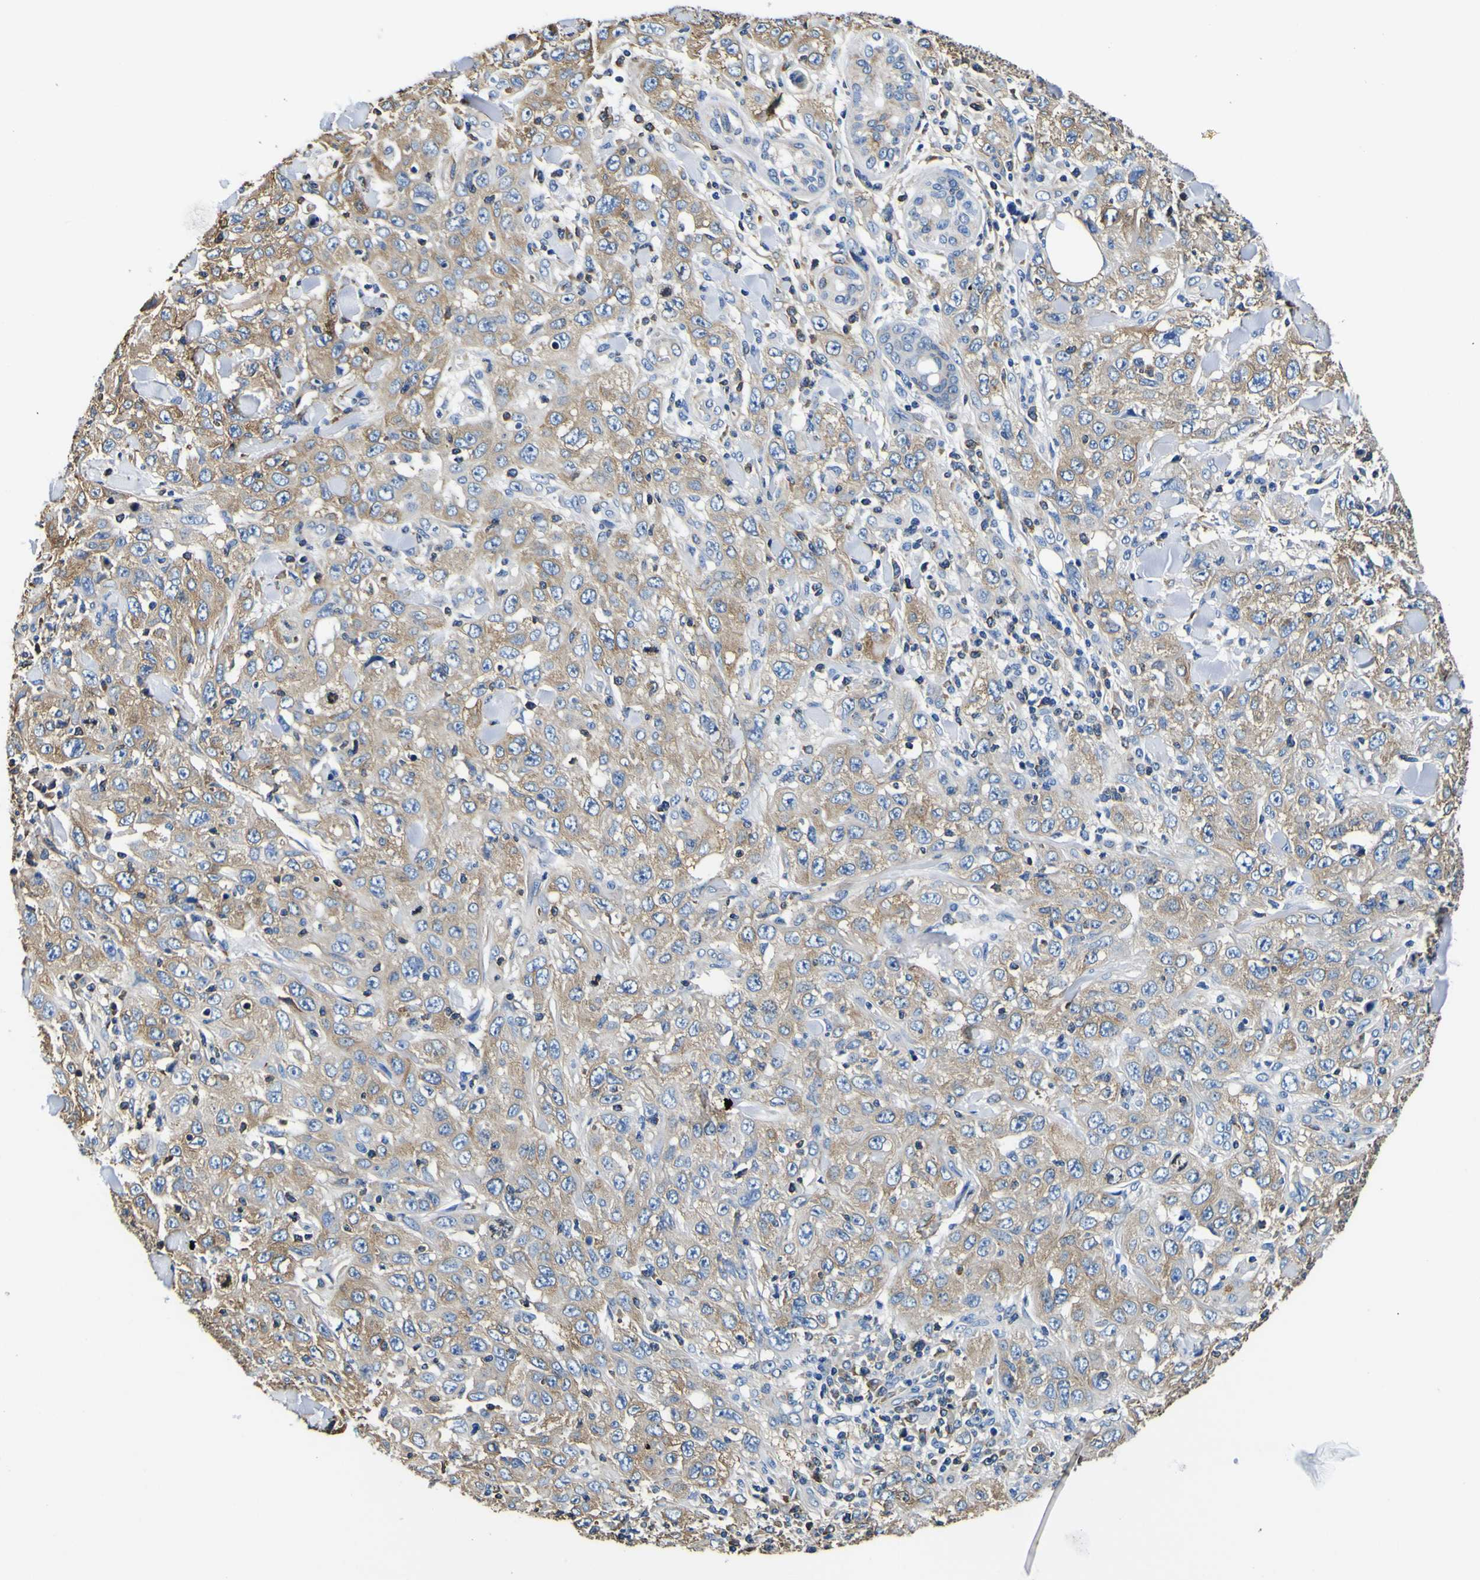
{"staining": {"intensity": "moderate", "quantity": "25%-75%", "location": "cytoplasmic/membranous"}, "tissue": "skin cancer", "cell_type": "Tumor cells", "image_type": "cancer", "snomed": [{"axis": "morphology", "description": "Squamous cell carcinoma, NOS"}, {"axis": "topography", "description": "Skin"}], "caption": "DAB immunohistochemical staining of human squamous cell carcinoma (skin) reveals moderate cytoplasmic/membranous protein positivity in approximately 25%-75% of tumor cells. (DAB (3,3'-diaminobenzidine) IHC with brightfield microscopy, high magnification).", "gene": "TUBA1B", "patient": {"sex": "female", "age": 88}}